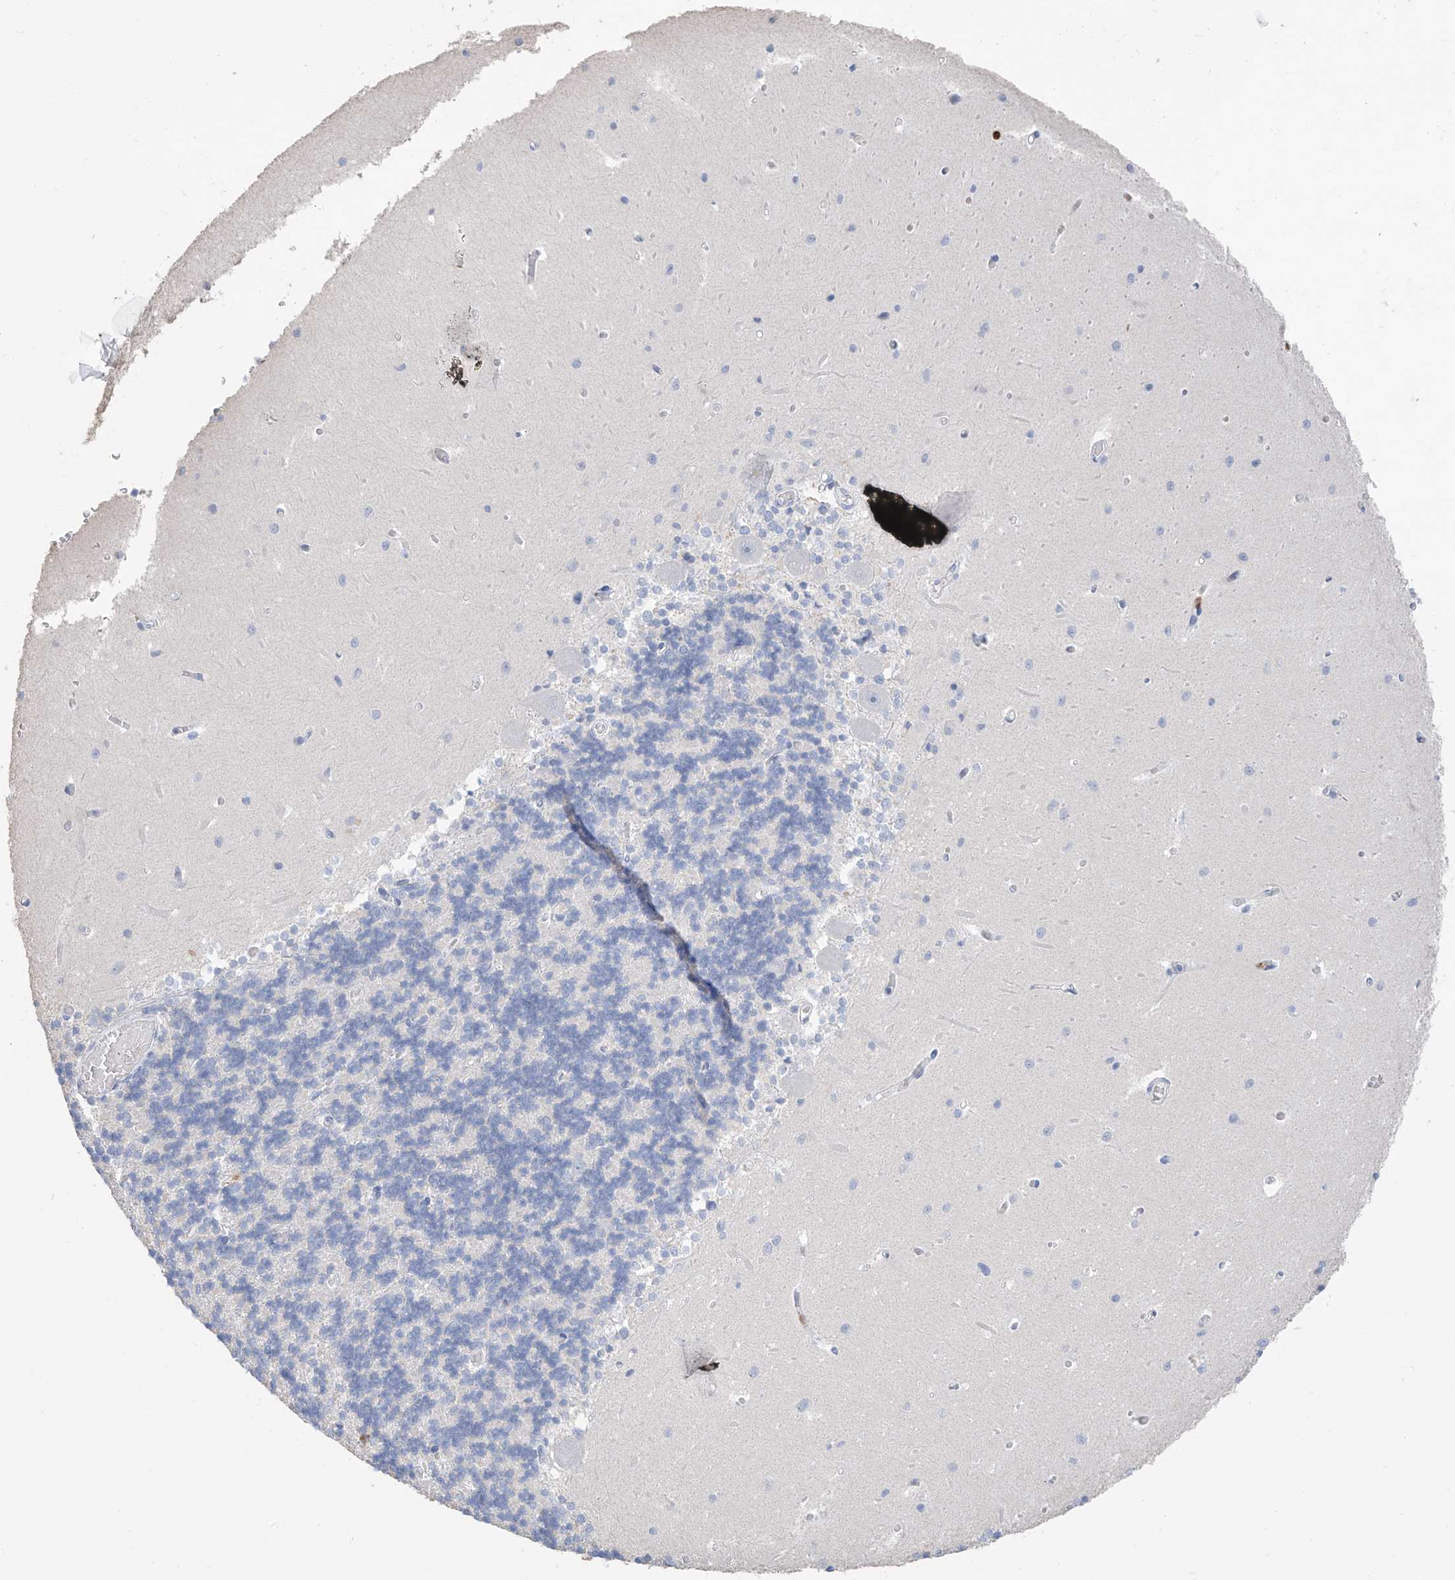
{"staining": {"intensity": "negative", "quantity": "none", "location": "none"}, "tissue": "cerebellum", "cell_type": "Cells in granular layer", "image_type": "normal", "snomed": [{"axis": "morphology", "description": "Normal tissue, NOS"}, {"axis": "topography", "description": "Cerebellum"}], "caption": "IHC photomicrograph of unremarkable cerebellum stained for a protein (brown), which demonstrates no positivity in cells in granular layer. (Immunohistochemistry, brightfield microscopy, high magnification).", "gene": "PAFAH1B3", "patient": {"sex": "male", "age": 37}}